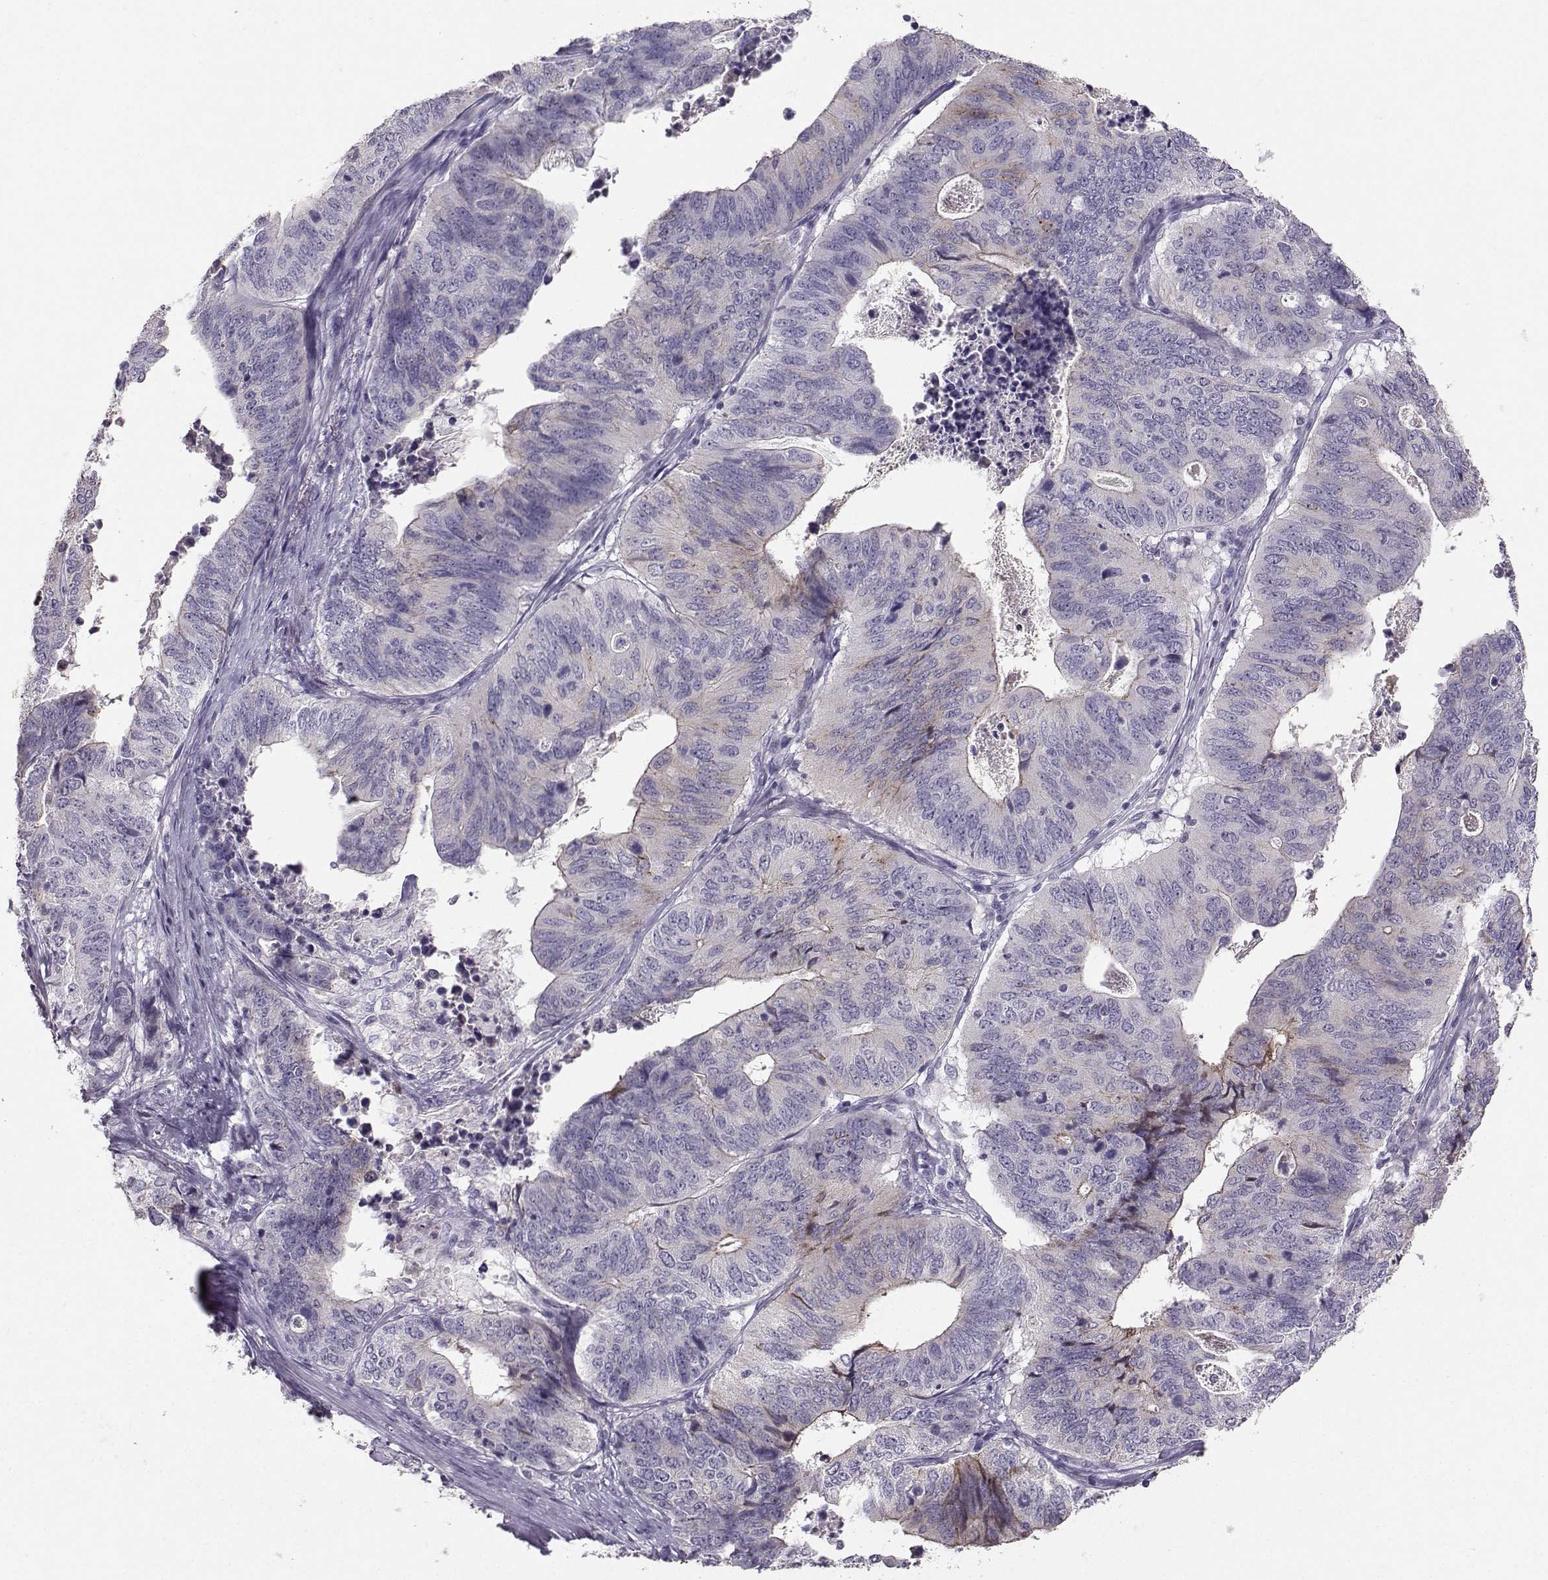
{"staining": {"intensity": "moderate", "quantity": "<25%", "location": "cytoplasmic/membranous"}, "tissue": "stomach cancer", "cell_type": "Tumor cells", "image_type": "cancer", "snomed": [{"axis": "morphology", "description": "Adenocarcinoma, NOS"}, {"axis": "topography", "description": "Stomach, upper"}], "caption": "Moderate cytoplasmic/membranous protein staining is seen in about <25% of tumor cells in stomach cancer. (DAB = brown stain, brightfield microscopy at high magnification).", "gene": "PKP2", "patient": {"sex": "female", "age": 67}}